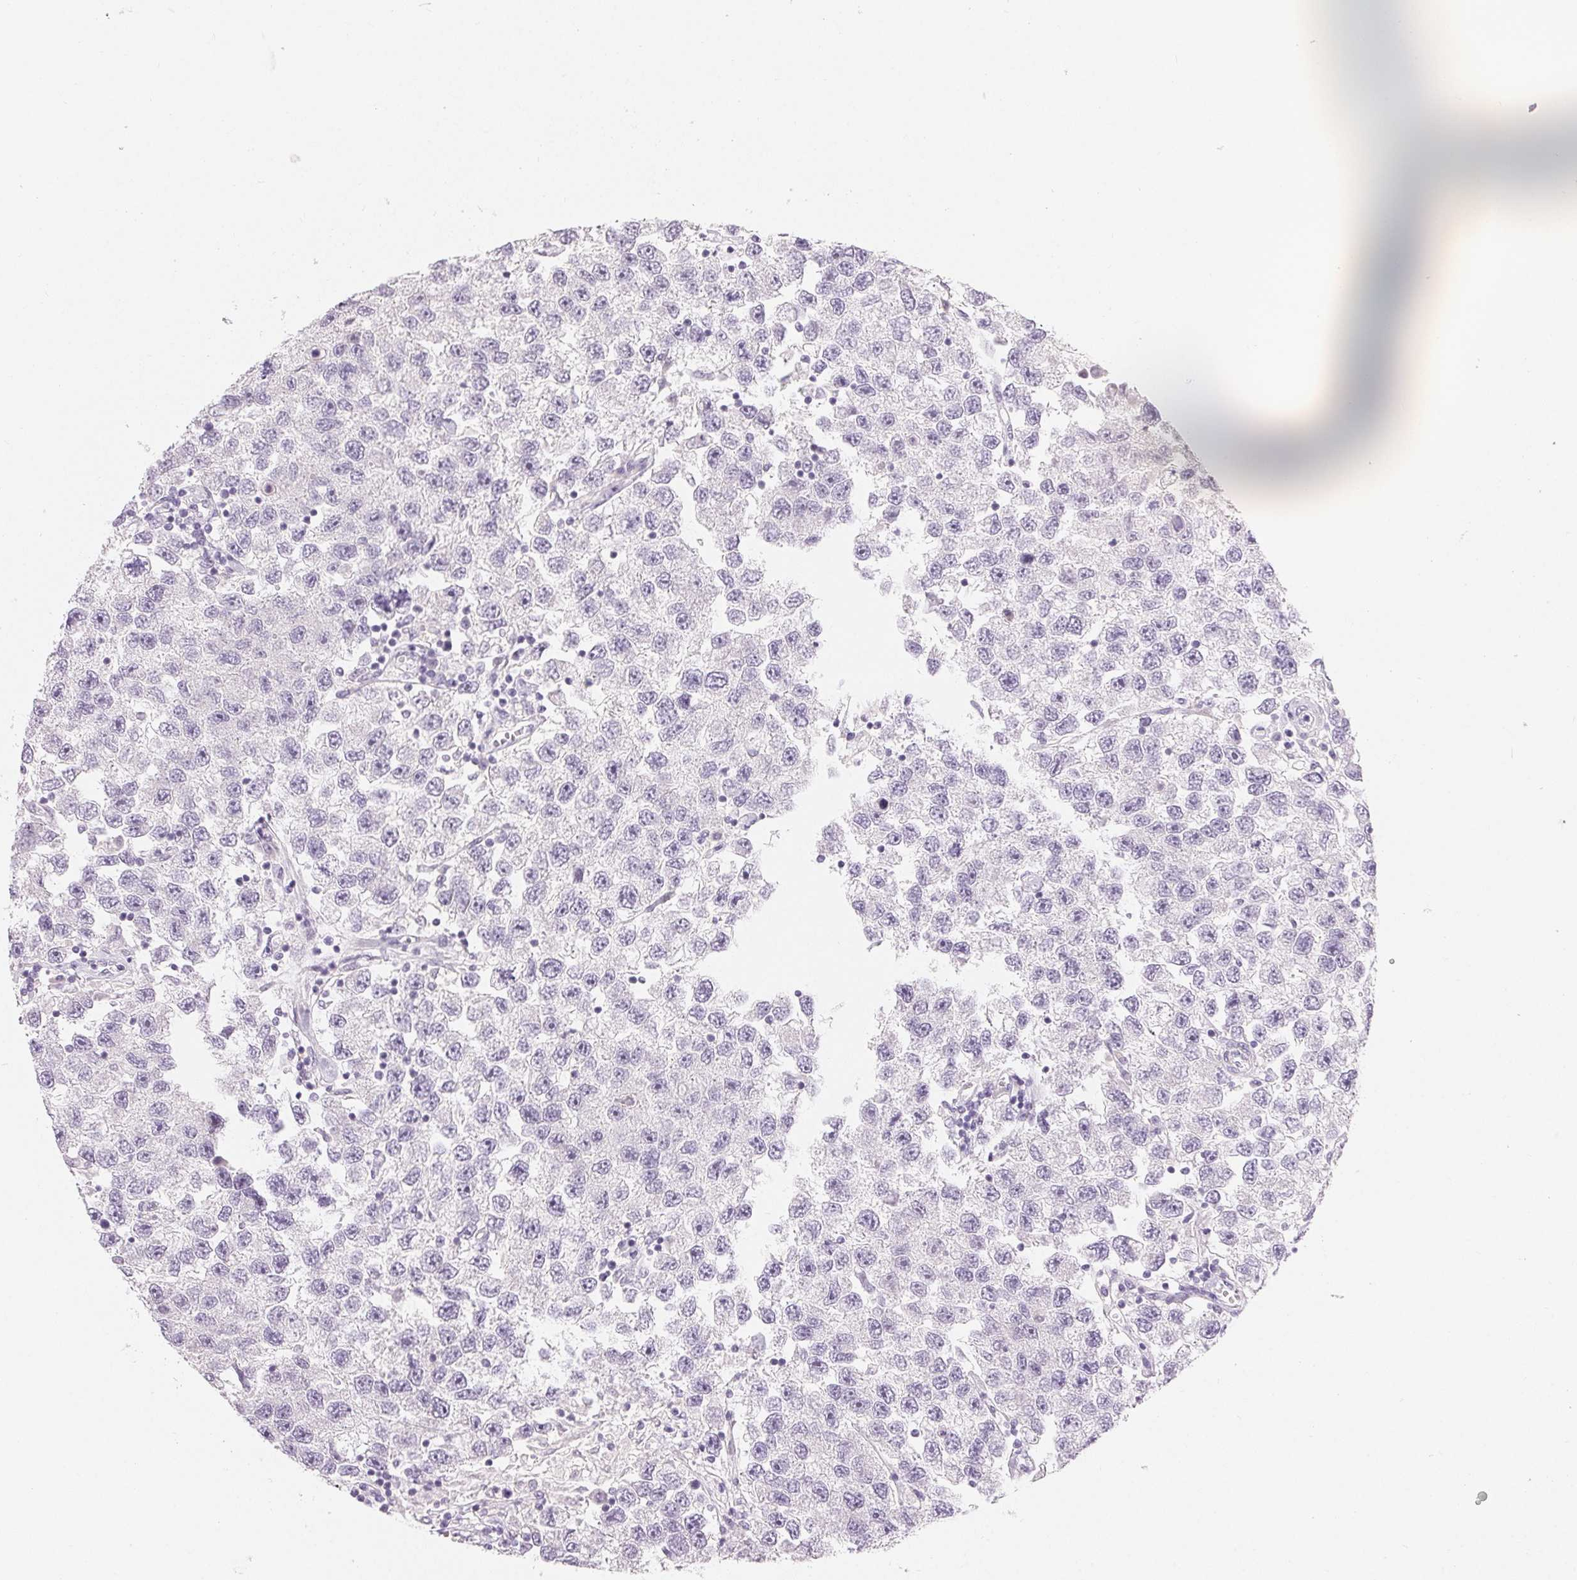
{"staining": {"intensity": "negative", "quantity": "none", "location": "none"}, "tissue": "testis cancer", "cell_type": "Tumor cells", "image_type": "cancer", "snomed": [{"axis": "morphology", "description": "Seminoma, NOS"}, {"axis": "topography", "description": "Testis"}], "caption": "The histopathology image exhibits no significant staining in tumor cells of testis cancer.", "gene": "MIOX", "patient": {"sex": "male", "age": 26}}